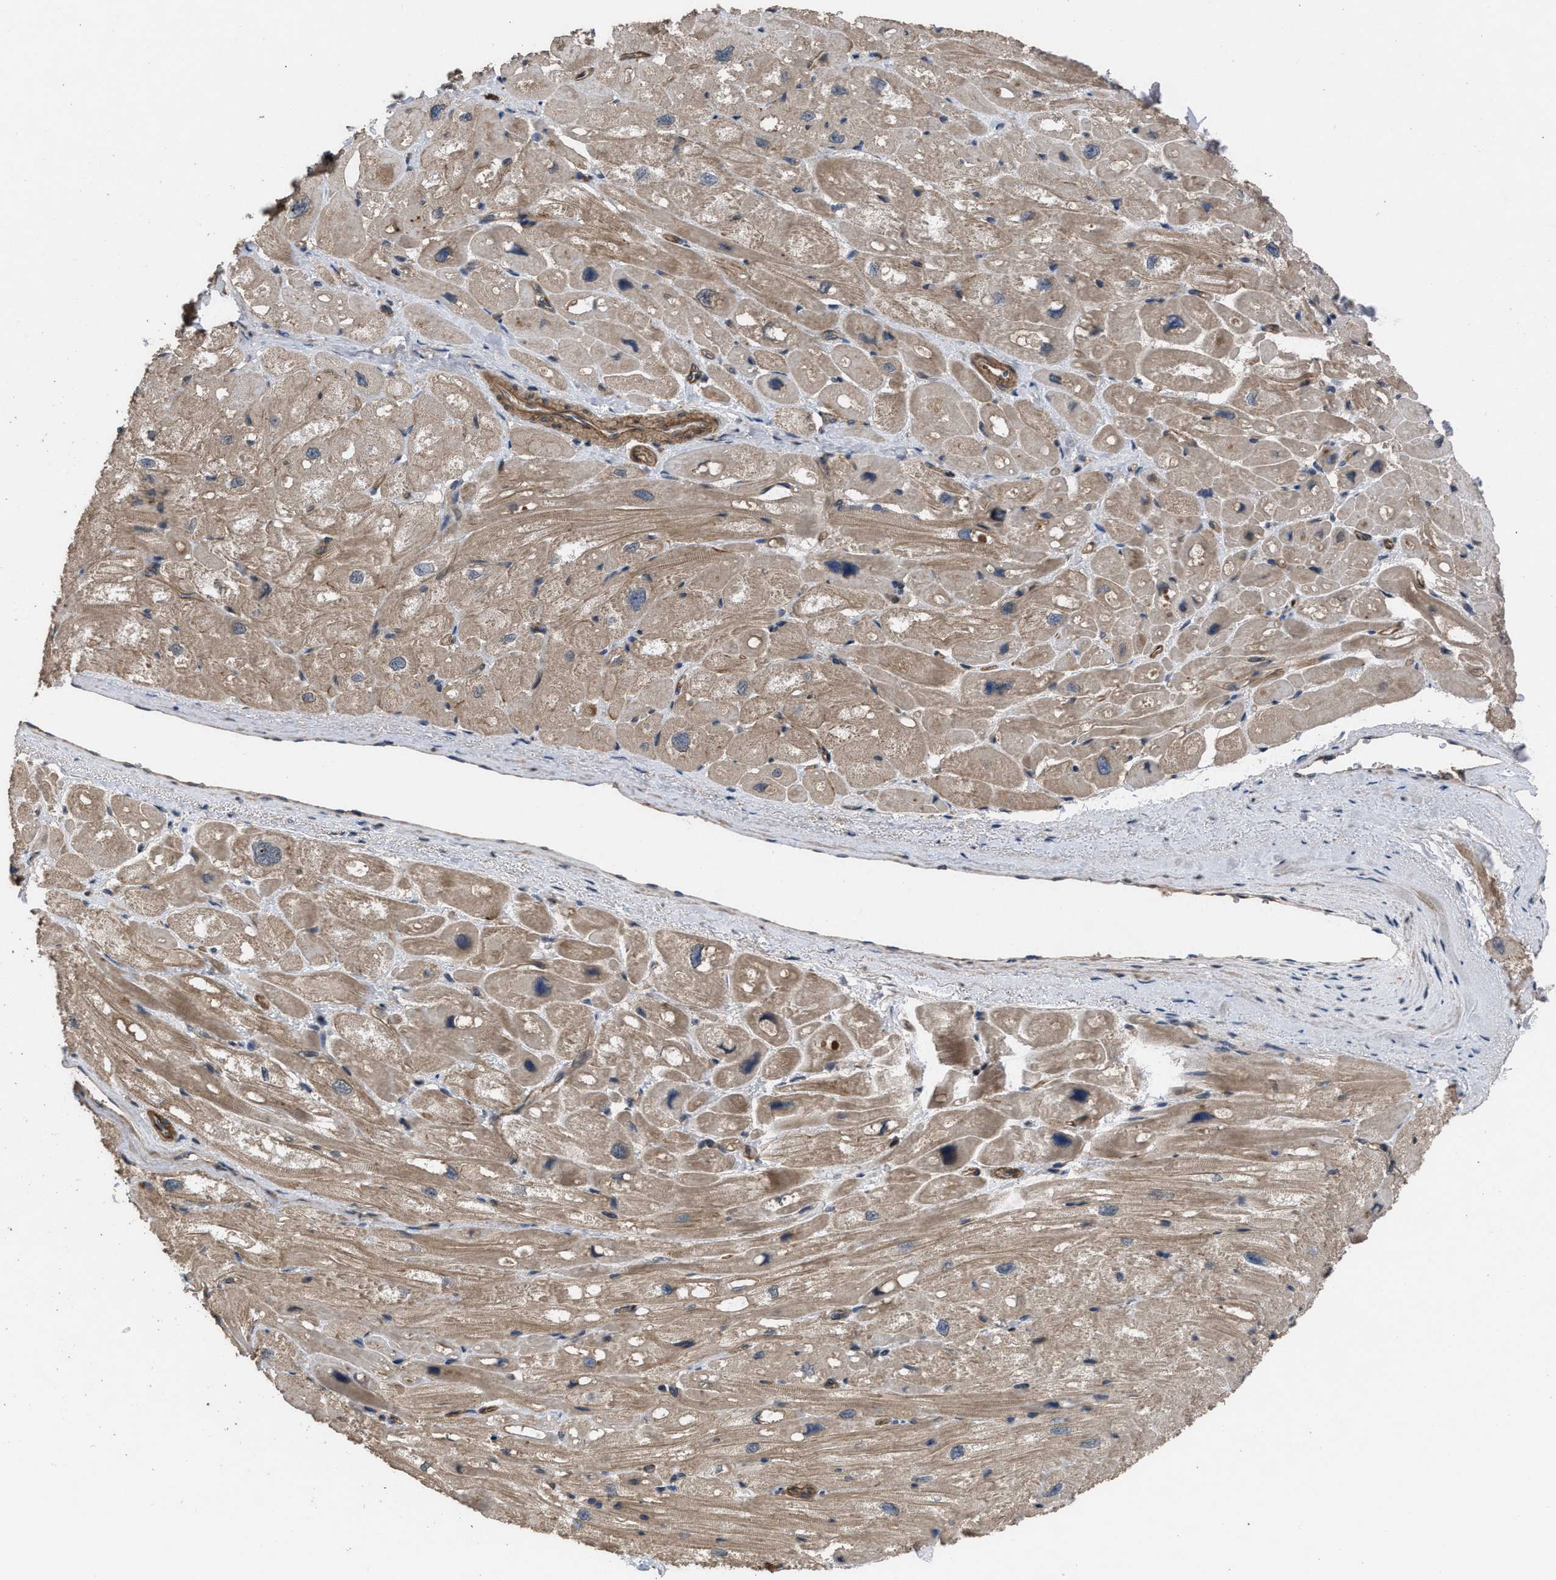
{"staining": {"intensity": "moderate", "quantity": ">75%", "location": "cytoplasmic/membranous"}, "tissue": "heart muscle", "cell_type": "Cardiomyocytes", "image_type": "normal", "snomed": [{"axis": "morphology", "description": "Normal tissue, NOS"}, {"axis": "topography", "description": "Heart"}], "caption": "Immunohistochemistry image of normal heart muscle: heart muscle stained using IHC shows medium levels of moderate protein expression localized specifically in the cytoplasmic/membranous of cardiomyocytes, appearing as a cytoplasmic/membranous brown color.", "gene": "UTRN", "patient": {"sex": "male", "age": 49}}